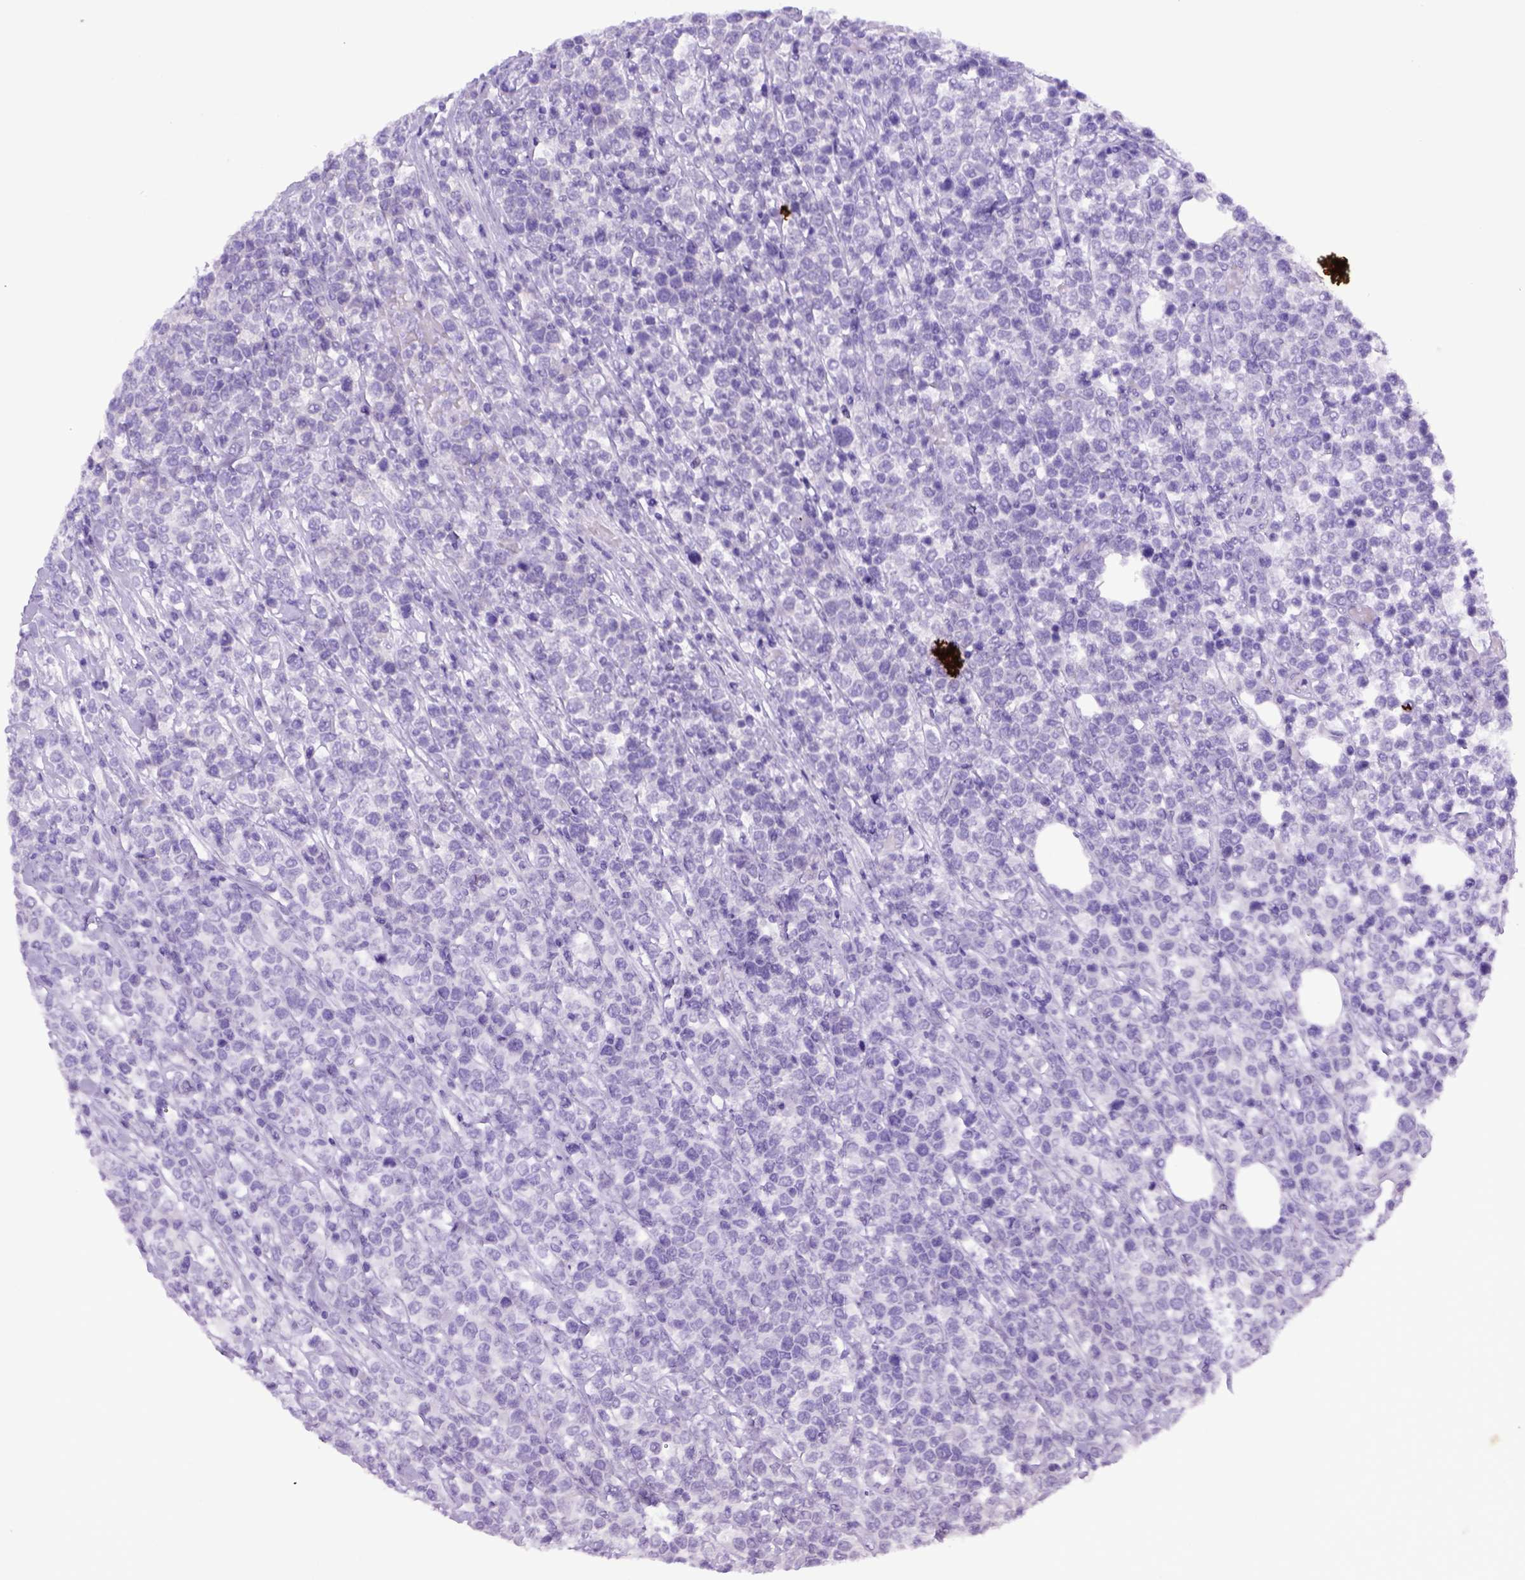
{"staining": {"intensity": "negative", "quantity": "none", "location": "none"}, "tissue": "lymphoma", "cell_type": "Tumor cells", "image_type": "cancer", "snomed": [{"axis": "morphology", "description": "Malignant lymphoma, non-Hodgkin's type, High grade"}, {"axis": "topography", "description": "Soft tissue"}], "caption": "Protein analysis of malignant lymphoma, non-Hodgkin's type (high-grade) displays no significant staining in tumor cells.", "gene": "ITIH4", "patient": {"sex": "female", "age": 56}}